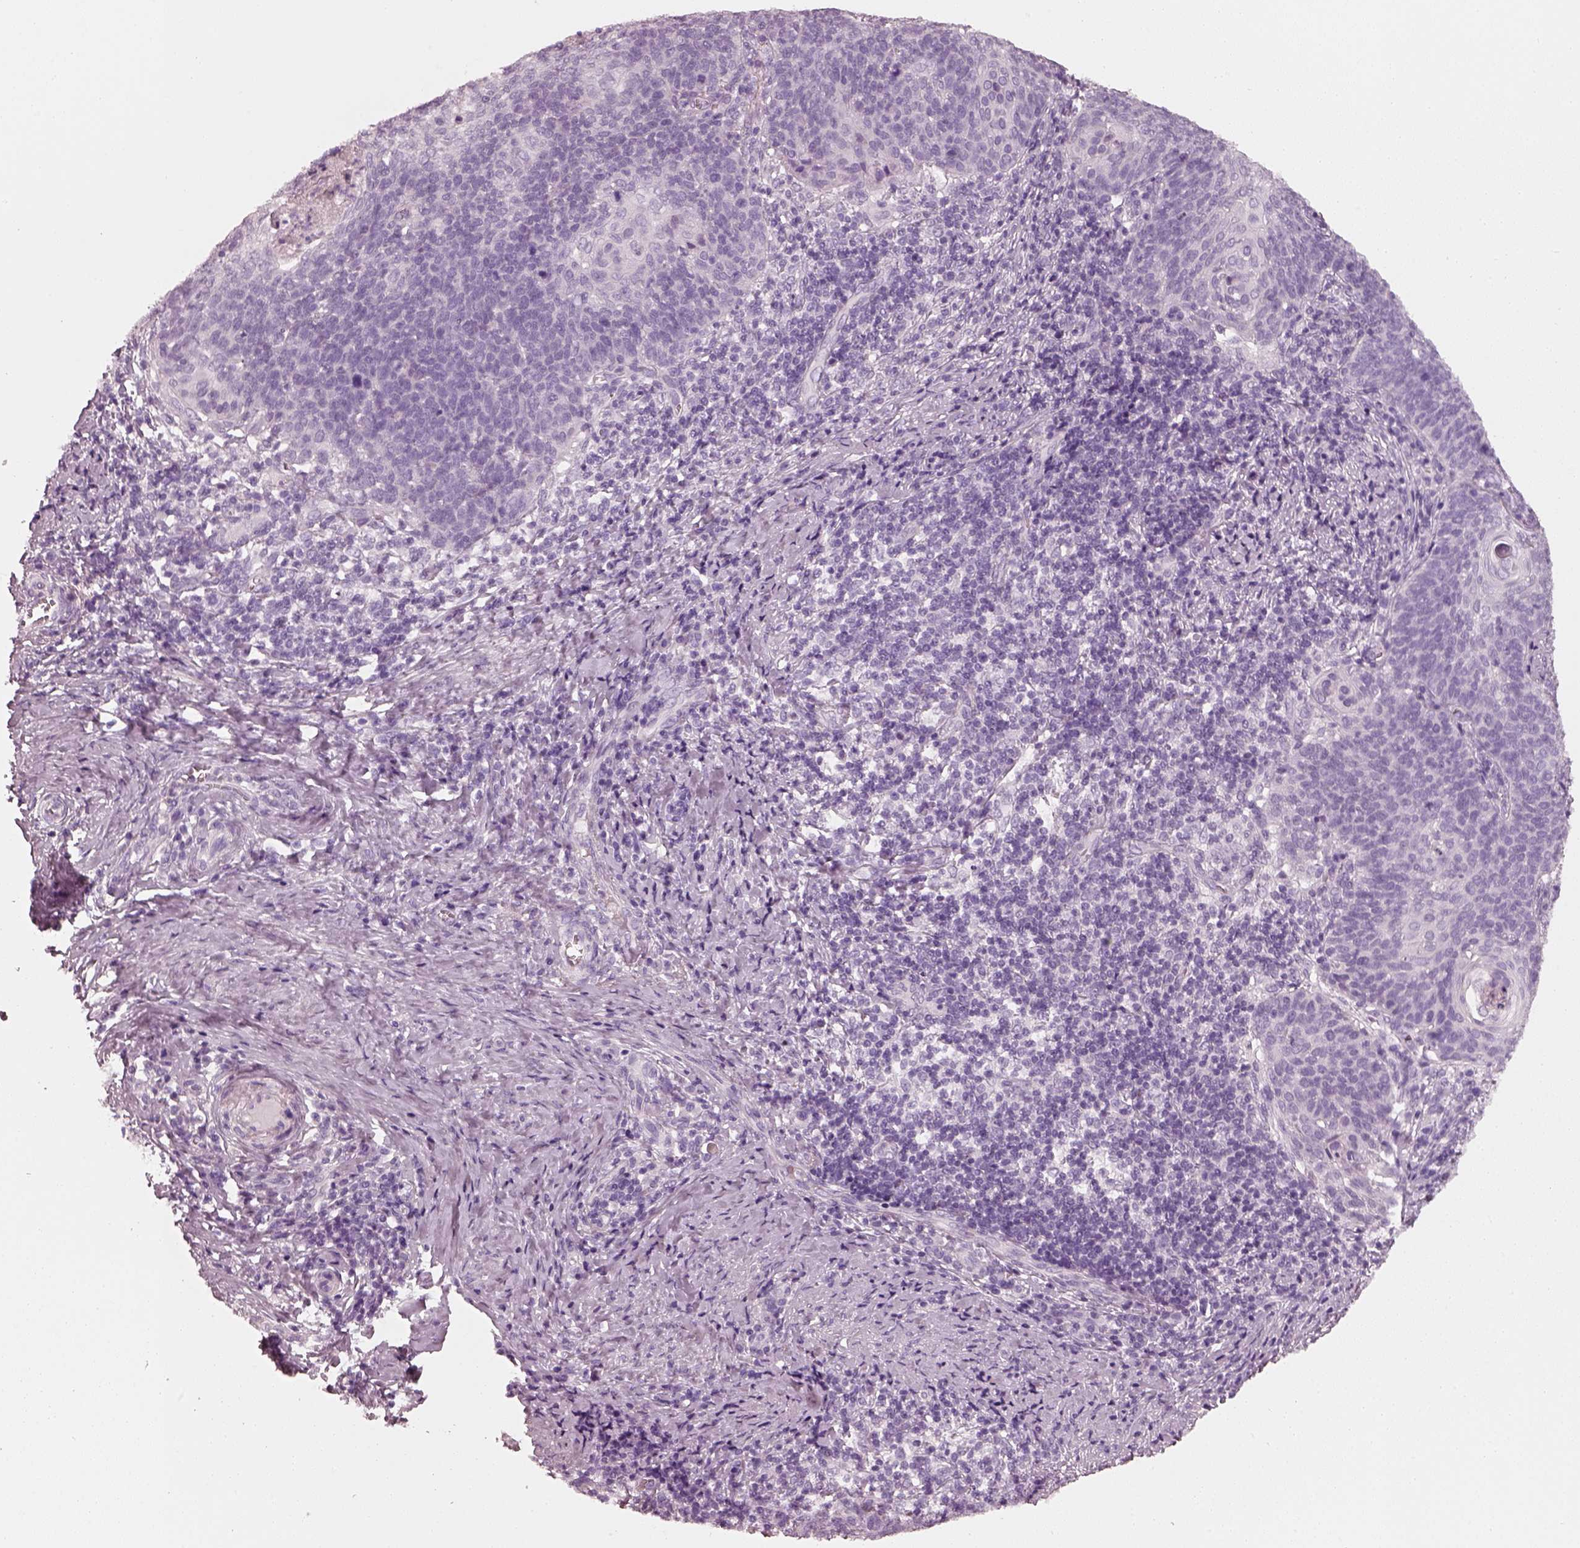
{"staining": {"intensity": "negative", "quantity": "none", "location": "none"}, "tissue": "cervical cancer", "cell_type": "Tumor cells", "image_type": "cancer", "snomed": [{"axis": "morphology", "description": "Normal tissue, NOS"}, {"axis": "morphology", "description": "Squamous cell carcinoma, NOS"}, {"axis": "topography", "description": "Cervix"}], "caption": "The IHC histopathology image has no significant staining in tumor cells of cervical squamous cell carcinoma tissue.", "gene": "RS1", "patient": {"sex": "female", "age": 39}}